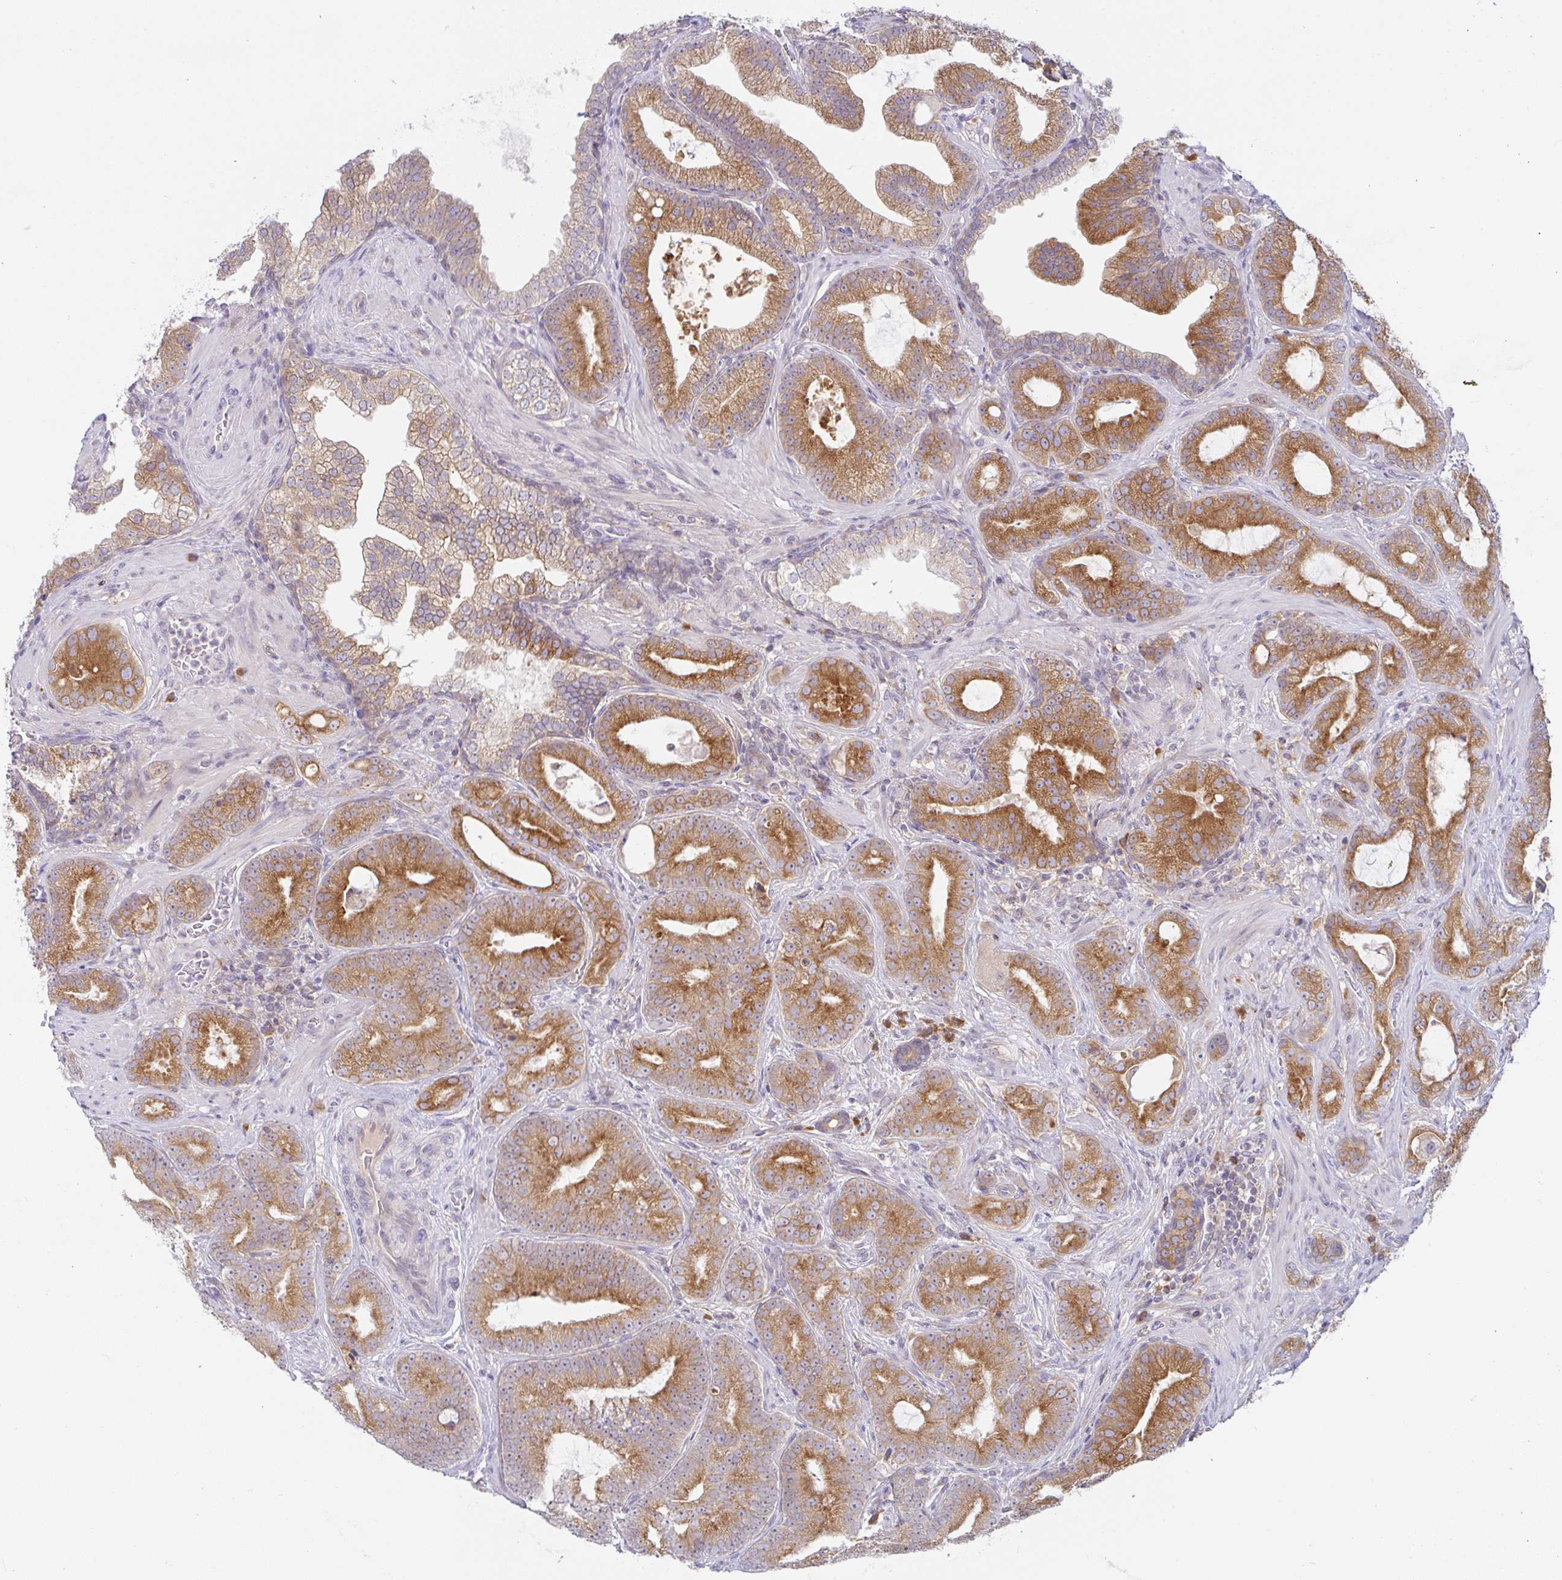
{"staining": {"intensity": "moderate", "quantity": ">75%", "location": "cytoplasmic/membranous"}, "tissue": "prostate cancer", "cell_type": "Tumor cells", "image_type": "cancer", "snomed": [{"axis": "morphology", "description": "Adenocarcinoma, High grade"}, {"axis": "topography", "description": "Prostate"}], "caption": "This histopathology image displays high-grade adenocarcinoma (prostate) stained with IHC to label a protein in brown. The cytoplasmic/membranous of tumor cells show moderate positivity for the protein. Nuclei are counter-stained blue.", "gene": "DERL2", "patient": {"sex": "male", "age": 65}}